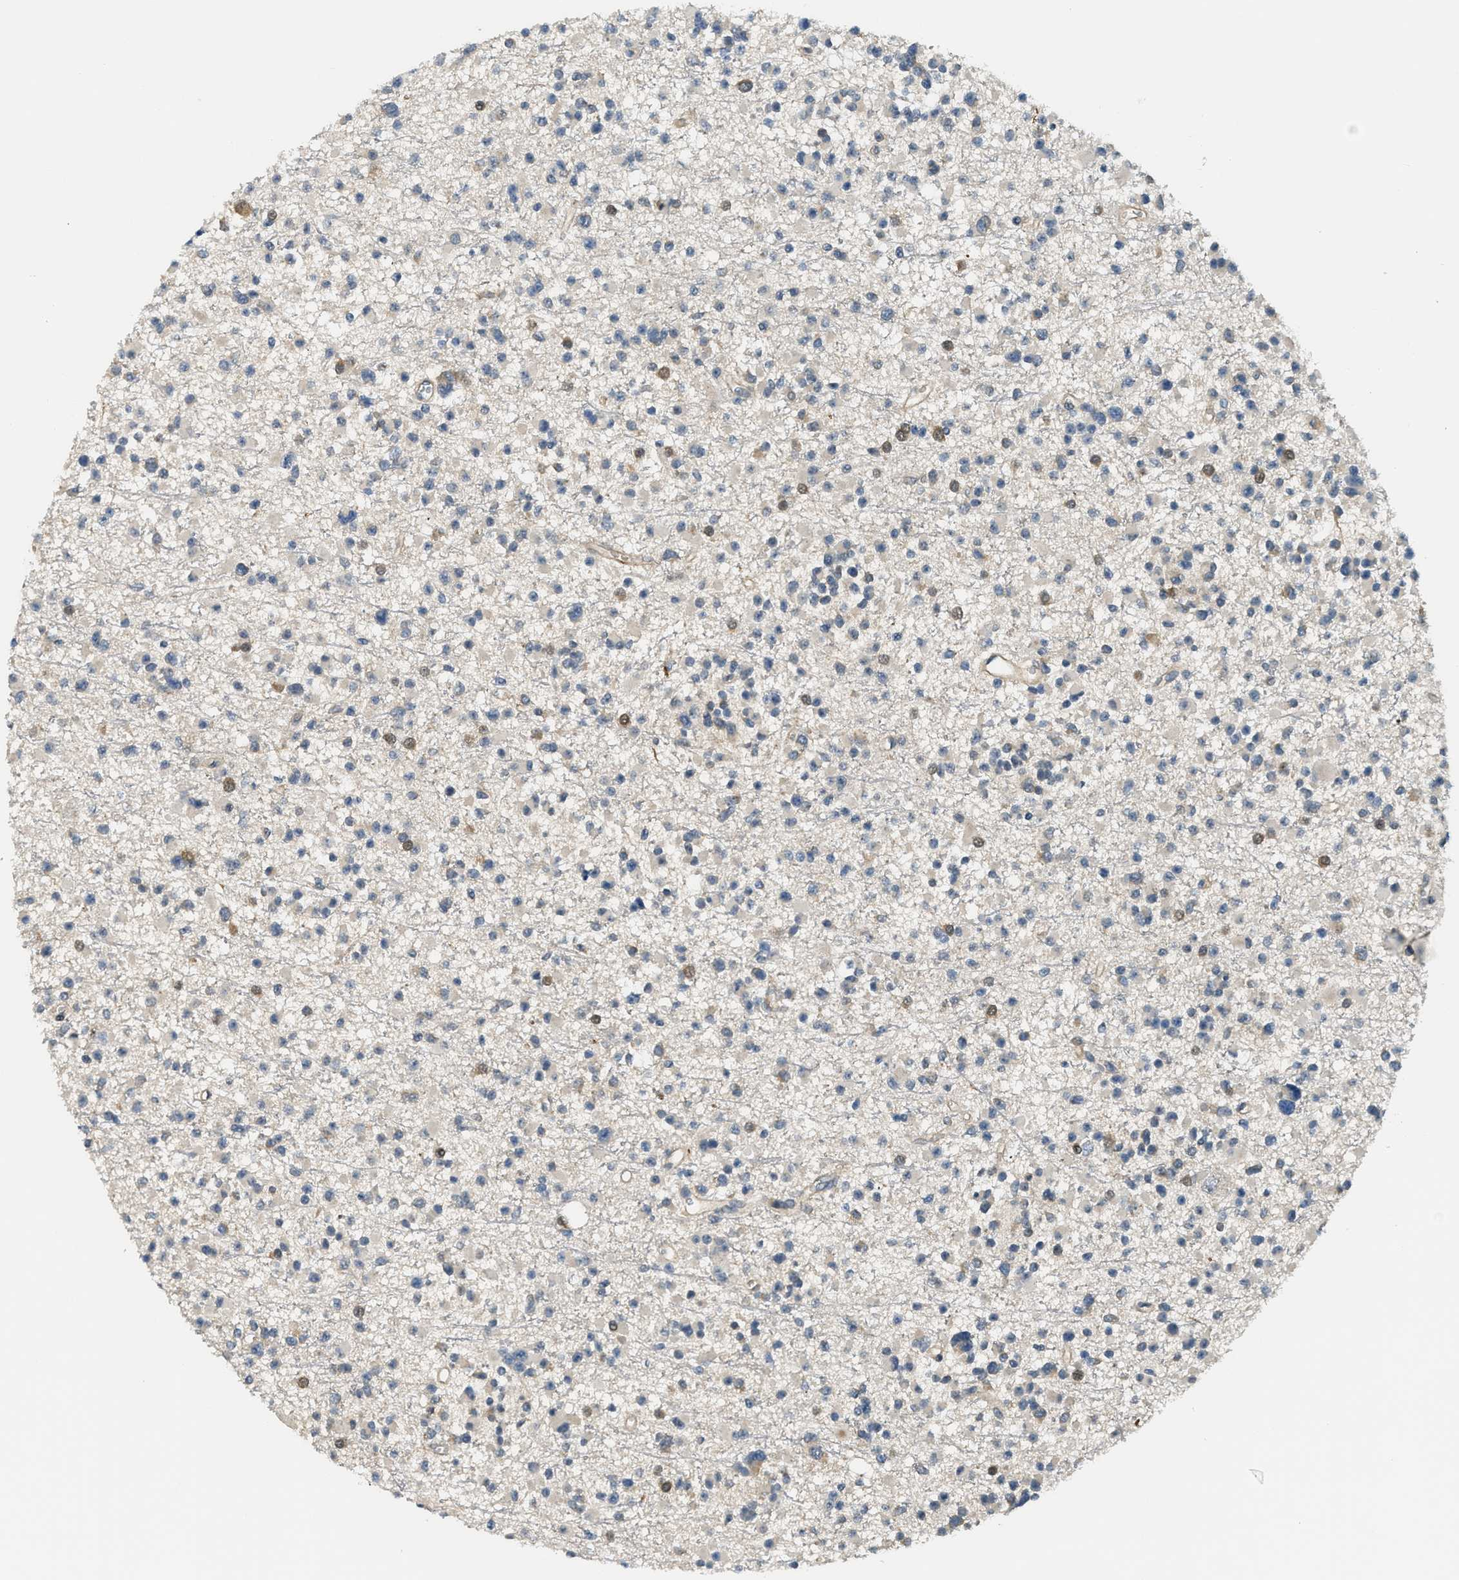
{"staining": {"intensity": "weak", "quantity": "25%-75%", "location": "cytoplasmic/membranous,nuclear"}, "tissue": "glioma", "cell_type": "Tumor cells", "image_type": "cancer", "snomed": [{"axis": "morphology", "description": "Glioma, malignant, Low grade"}, {"axis": "topography", "description": "Brain"}], "caption": "The immunohistochemical stain labels weak cytoplasmic/membranous and nuclear staining in tumor cells of malignant glioma (low-grade) tissue. (DAB (3,3'-diaminobenzidine) IHC with brightfield microscopy, high magnification).", "gene": "CBLB", "patient": {"sex": "female", "age": 22}}